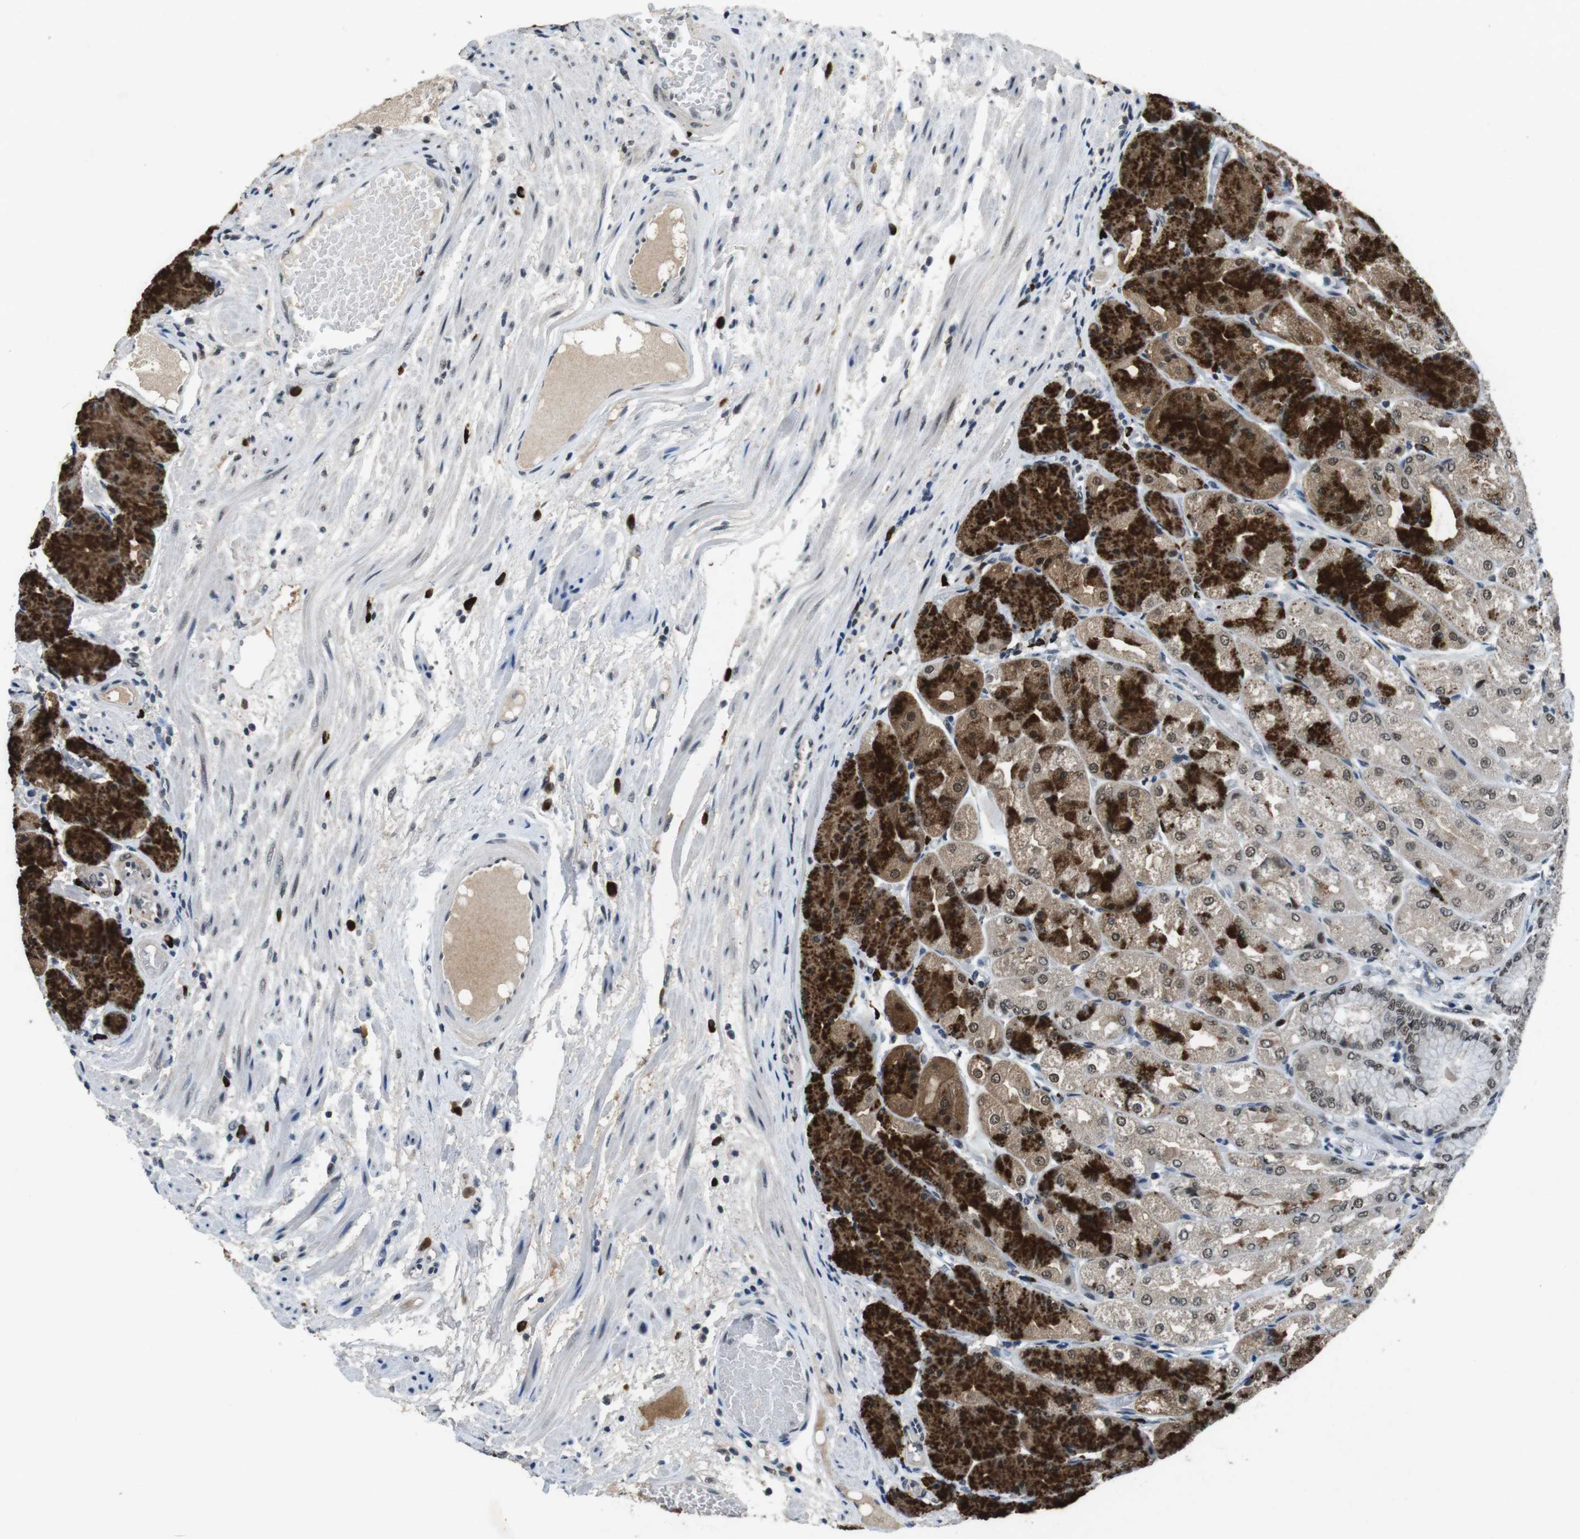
{"staining": {"intensity": "strong", "quantity": ">75%", "location": "cytoplasmic/membranous,nuclear"}, "tissue": "stomach", "cell_type": "Glandular cells", "image_type": "normal", "snomed": [{"axis": "morphology", "description": "Normal tissue, NOS"}, {"axis": "topography", "description": "Stomach, upper"}], "caption": "A high-resolution micrograph shows immunohistochemistry (IHC) staining of normal stomach, which displays strong cytoplasmic/membranous,nuclear positivity in about >75% of glandular cells. (DAB IHC, brown staining for protein, blue staining for nuclei).", "gene": "USP7", "patient": {"sex": "male", "age": 72}}